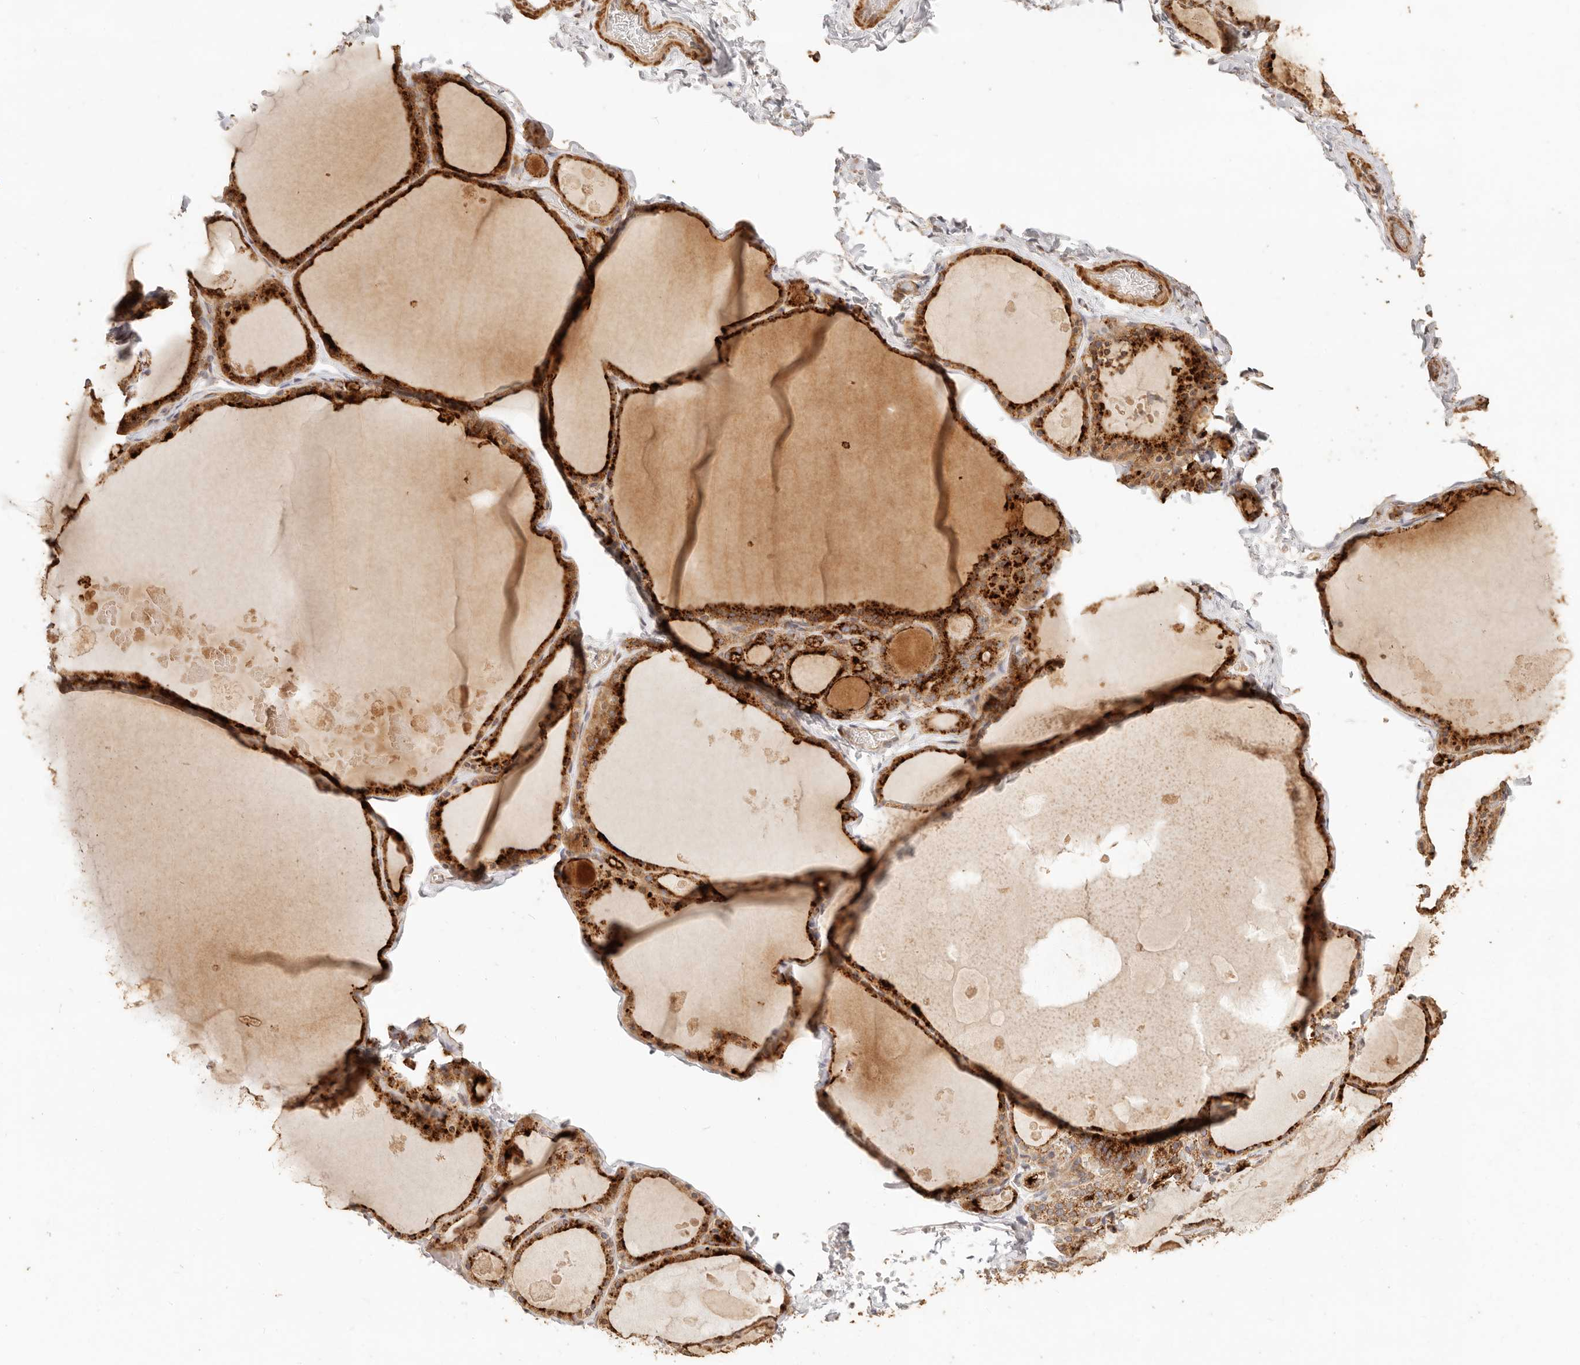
{"staining": {"intensity": "strong", "quantity": ">75%", "location": "cytoplasmic/membranous"}, "tissue": "thyroid gland", "cell_type": "Glandular cells", "image_type": "normal", "snomed": [{"axis": "morphology", "description": "Normal tissue, NOS"}, {"axis": "topography", "description": "Thyroid gland"}], "caption": "Brown immunohistochemical staining in unremarkable thyroid gland displays strong cytoplasmic/membranous expression in approximately >75% of glandular cells.", "gene": "PTPN22", "patient": {"sex": "male", "age": 56}}